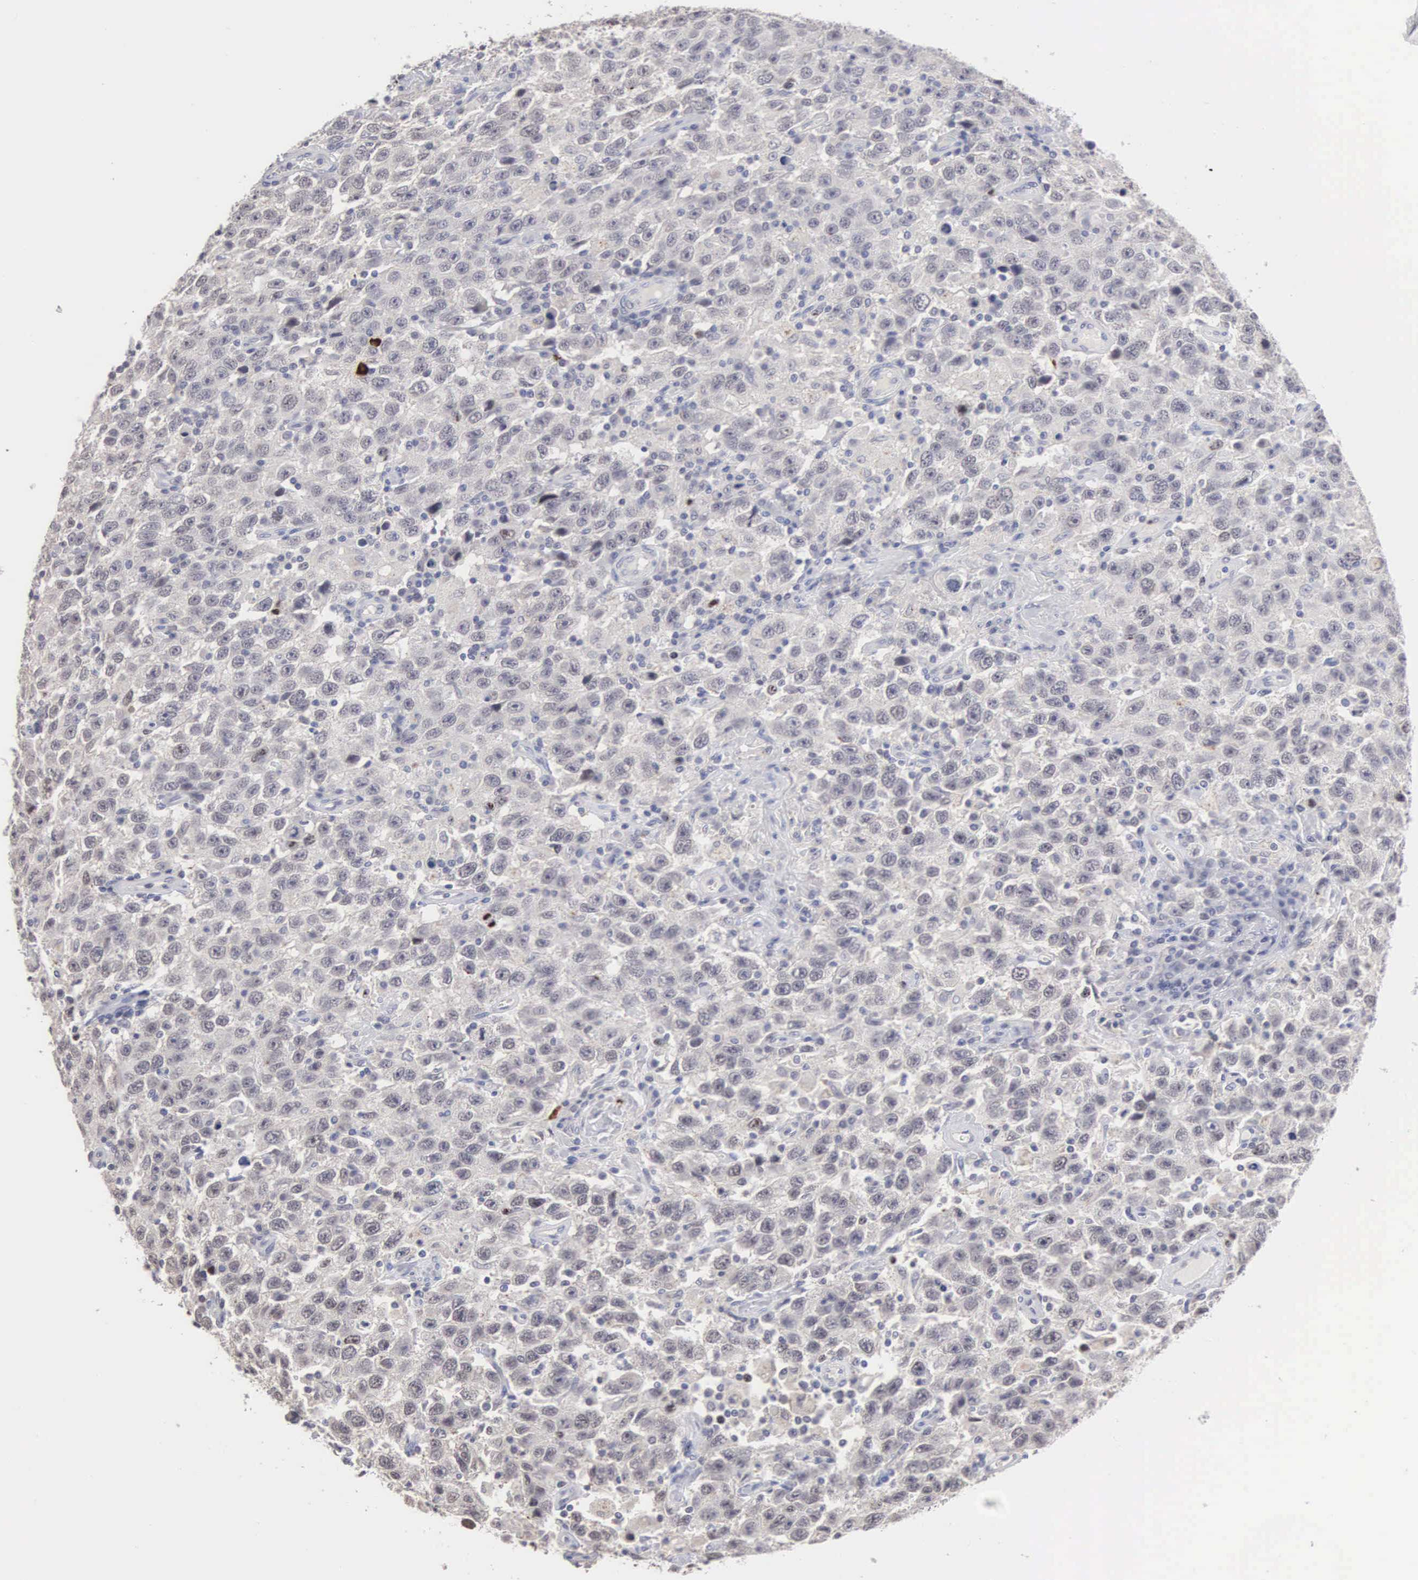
{"staining": {"intensity": "negative", "quantity": "none", "location": "none"}, "tissue": "testis cancer", "cell_type": "Tumor cells", "image_type": "cancer", "snomed": [{"axis": "morphology", "description": "Seminoma, NOS"}, {"axis": "topography", "description": "Testis"}], "caption": "Protein analysis of testis seminoma shows no significant expression in tumor cells. Brightfield microscopy of IHC stained with DAB (brown) and hematoxylin (blue), captured at high magnification.", "gene": "KDM6A", "patient": {"sex": "male", "age": 41}}